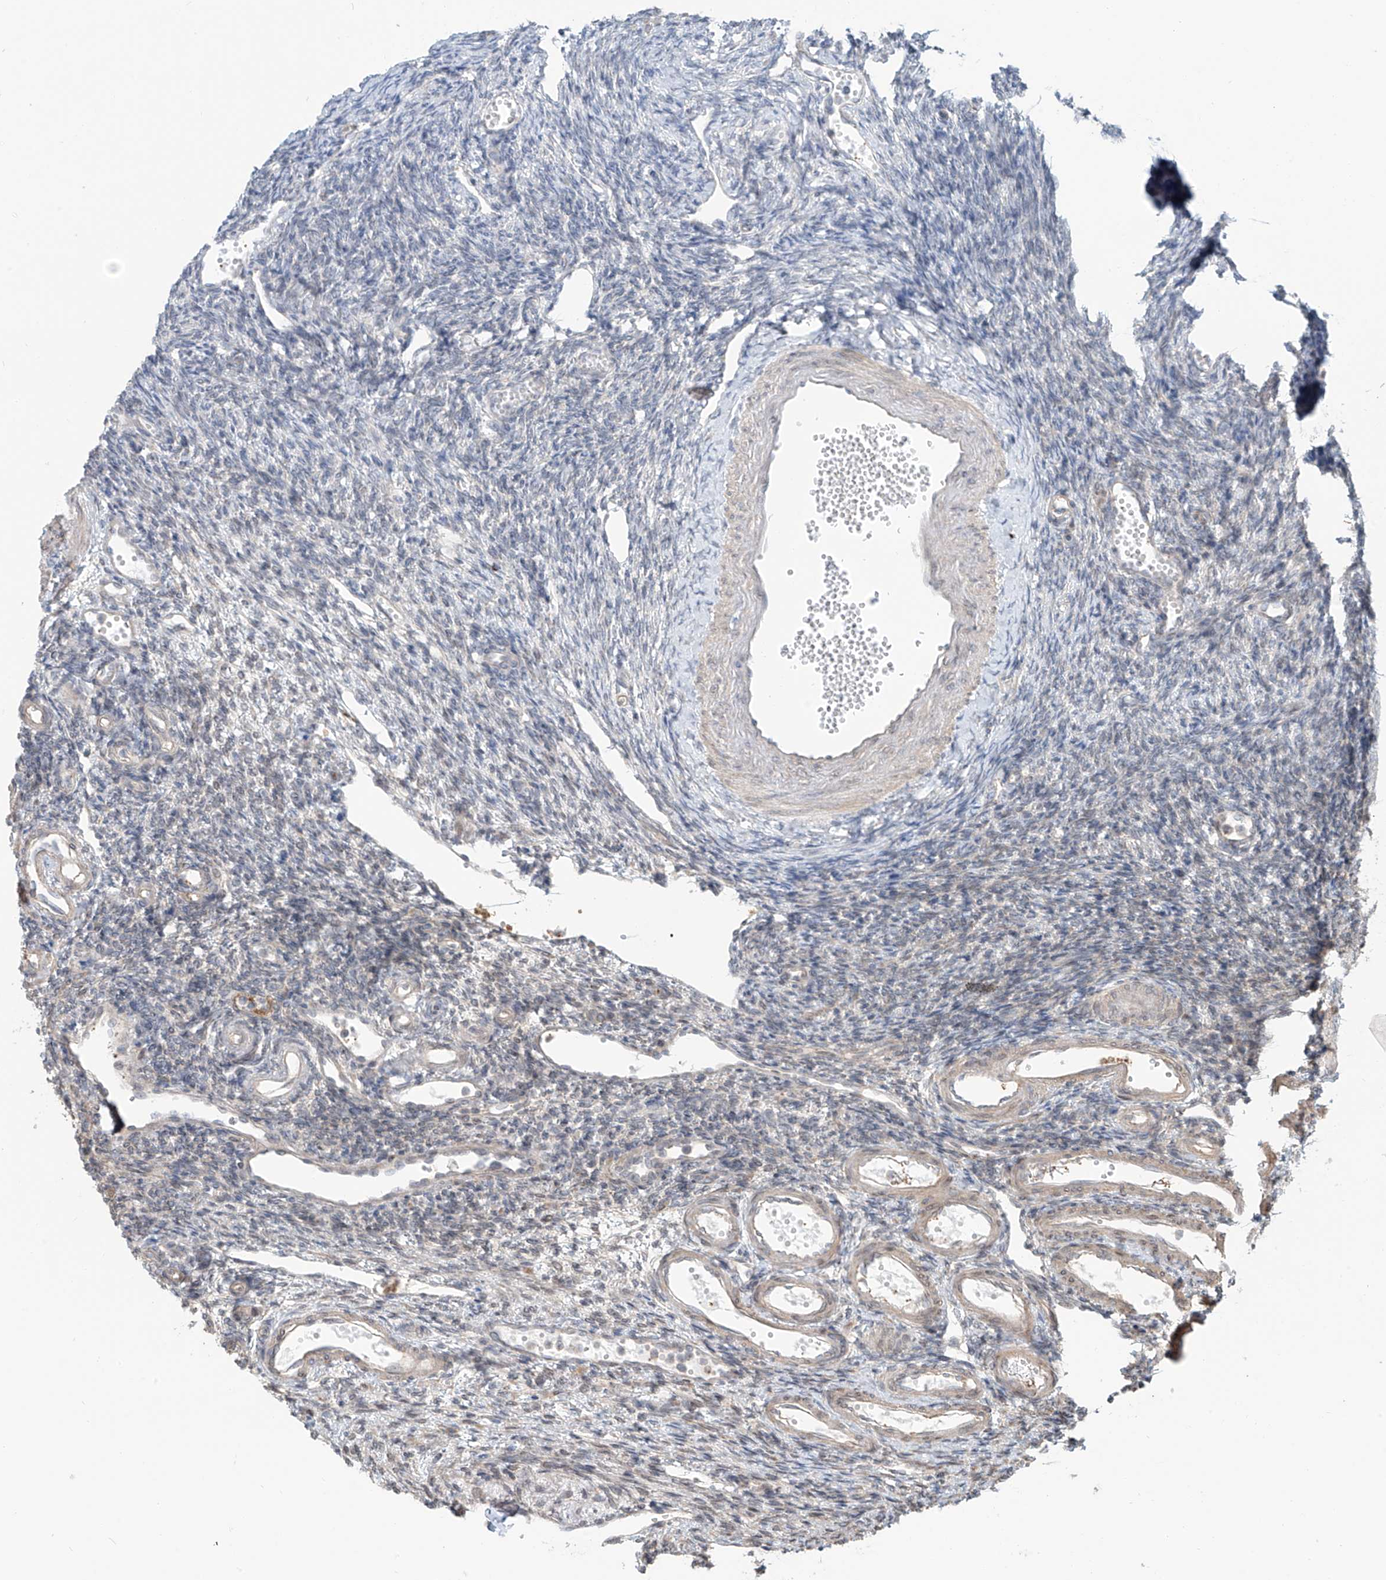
{"staining": {"intensity": "weak", "quantity": ">75%", "location": "cytoplasmic/membranous"}, "tissue": "ovary", "cell_type": "Follicle cells", "image_type": "normal", "snomed": [{"axis": "morphology", "description": "Normal tissue, NOS"}, {"axis": "morphology", "description": "Cyst, NOS"}, {"axis": "topography", "description": "Ovary"}], "caption": "Weak cytoplasmic/membranous expression is identified in about >75% of follicle cells in benign ovary.", "gene": "CEP162", "patient": {"sex": "female", "age": 33}}